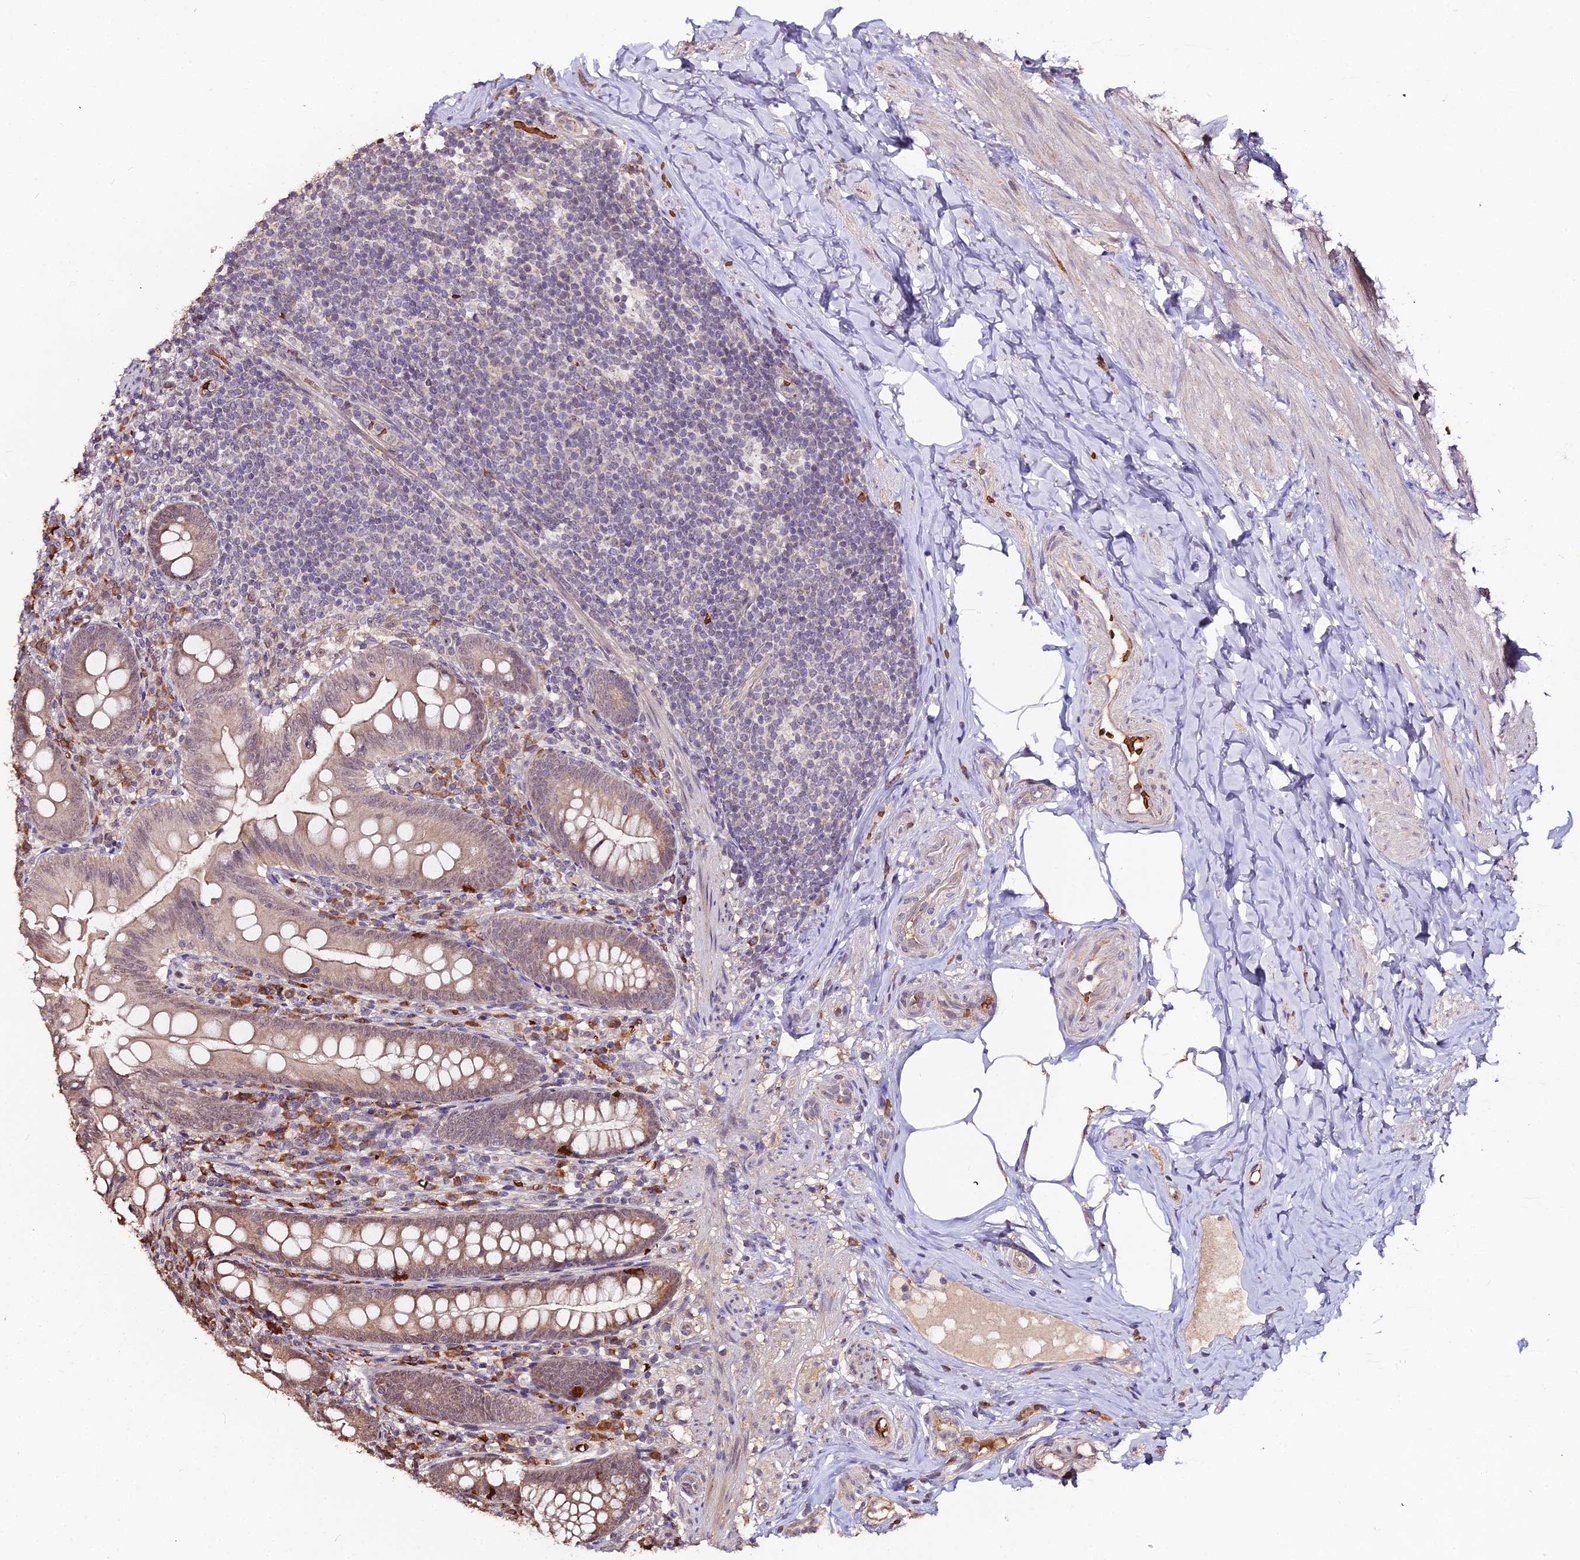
{"staining": {"intensity": "weak", "quantity": ">75%", "location": "cytoplasmic/membranous,nuclear"}, "tissue": "appendix", "cell_type": "Glandular cells", "image_type": "normal", "snomed": [{"axis": "morphology", "description": "Normal tissue, NOS"}, {"axis": "topography", "description": "Appendix"}], "caption": "Protein staining of benign appendix shows weak cytoplasmic/membranous,nuclear expression in approximately >75% of glandular cells. (IHC, brightfield microscopy, high magnification).", "gene": "ZDBF2", "patient": {"sex": "male", "age": 55}}